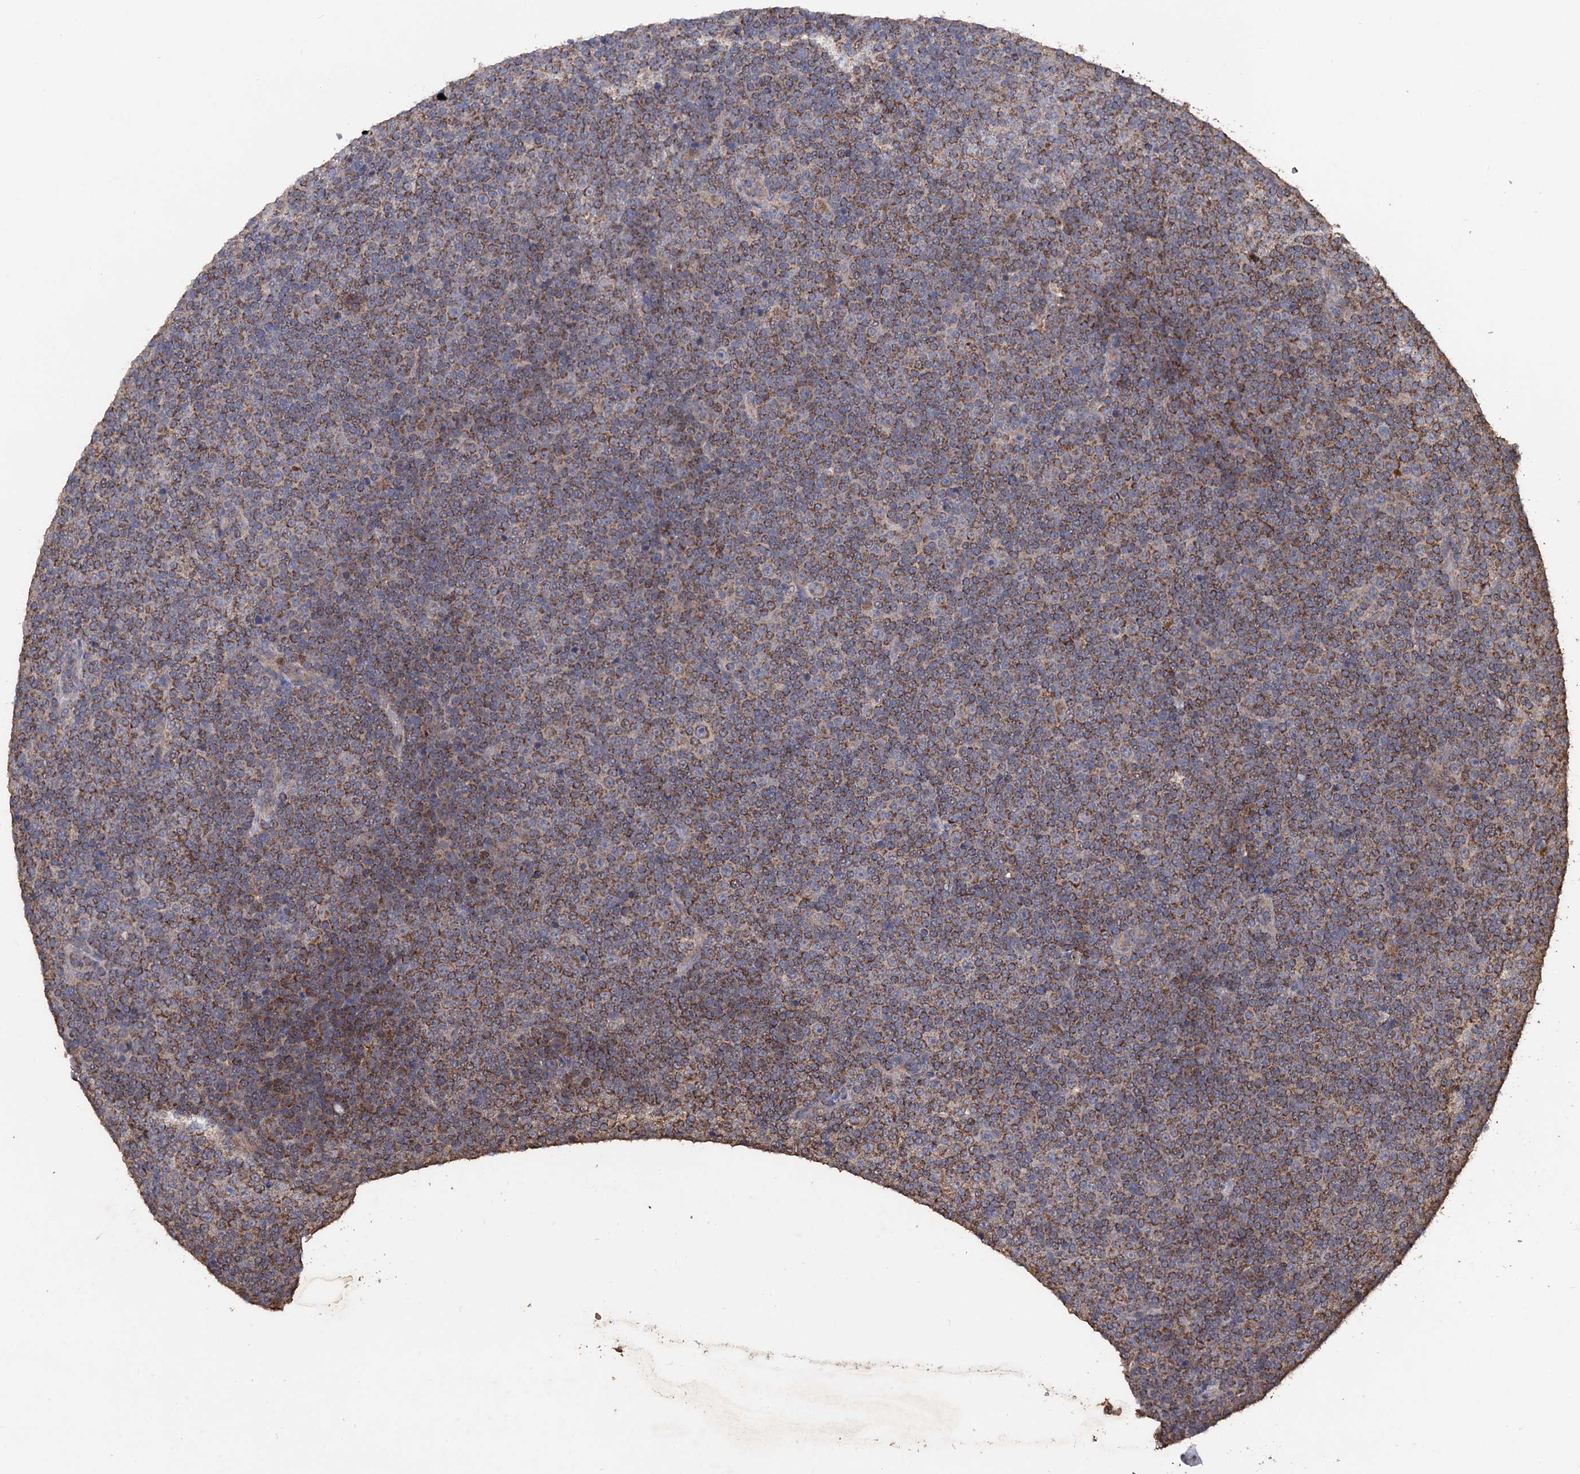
{"staining": {"intensity": "moderate", "quantity": ">75%", "location": "cytoplasmic/membranous"}, "tissue": "lymphoma", "cell_type": "Tumor cells", "image_type": "cancer", "snomed": [{"axis": "morphology", "description": "Malignant lymphoma, non-Hodgkin's type, Low grade"}, {"axis": "topography", "description": "Lymph node"}], "caption": "Human lymphoma stained with a protein marker shows moderate staining in tumor cells.", "gene": "PPTC7", "patient": {"sex": "female", "age": 67}}